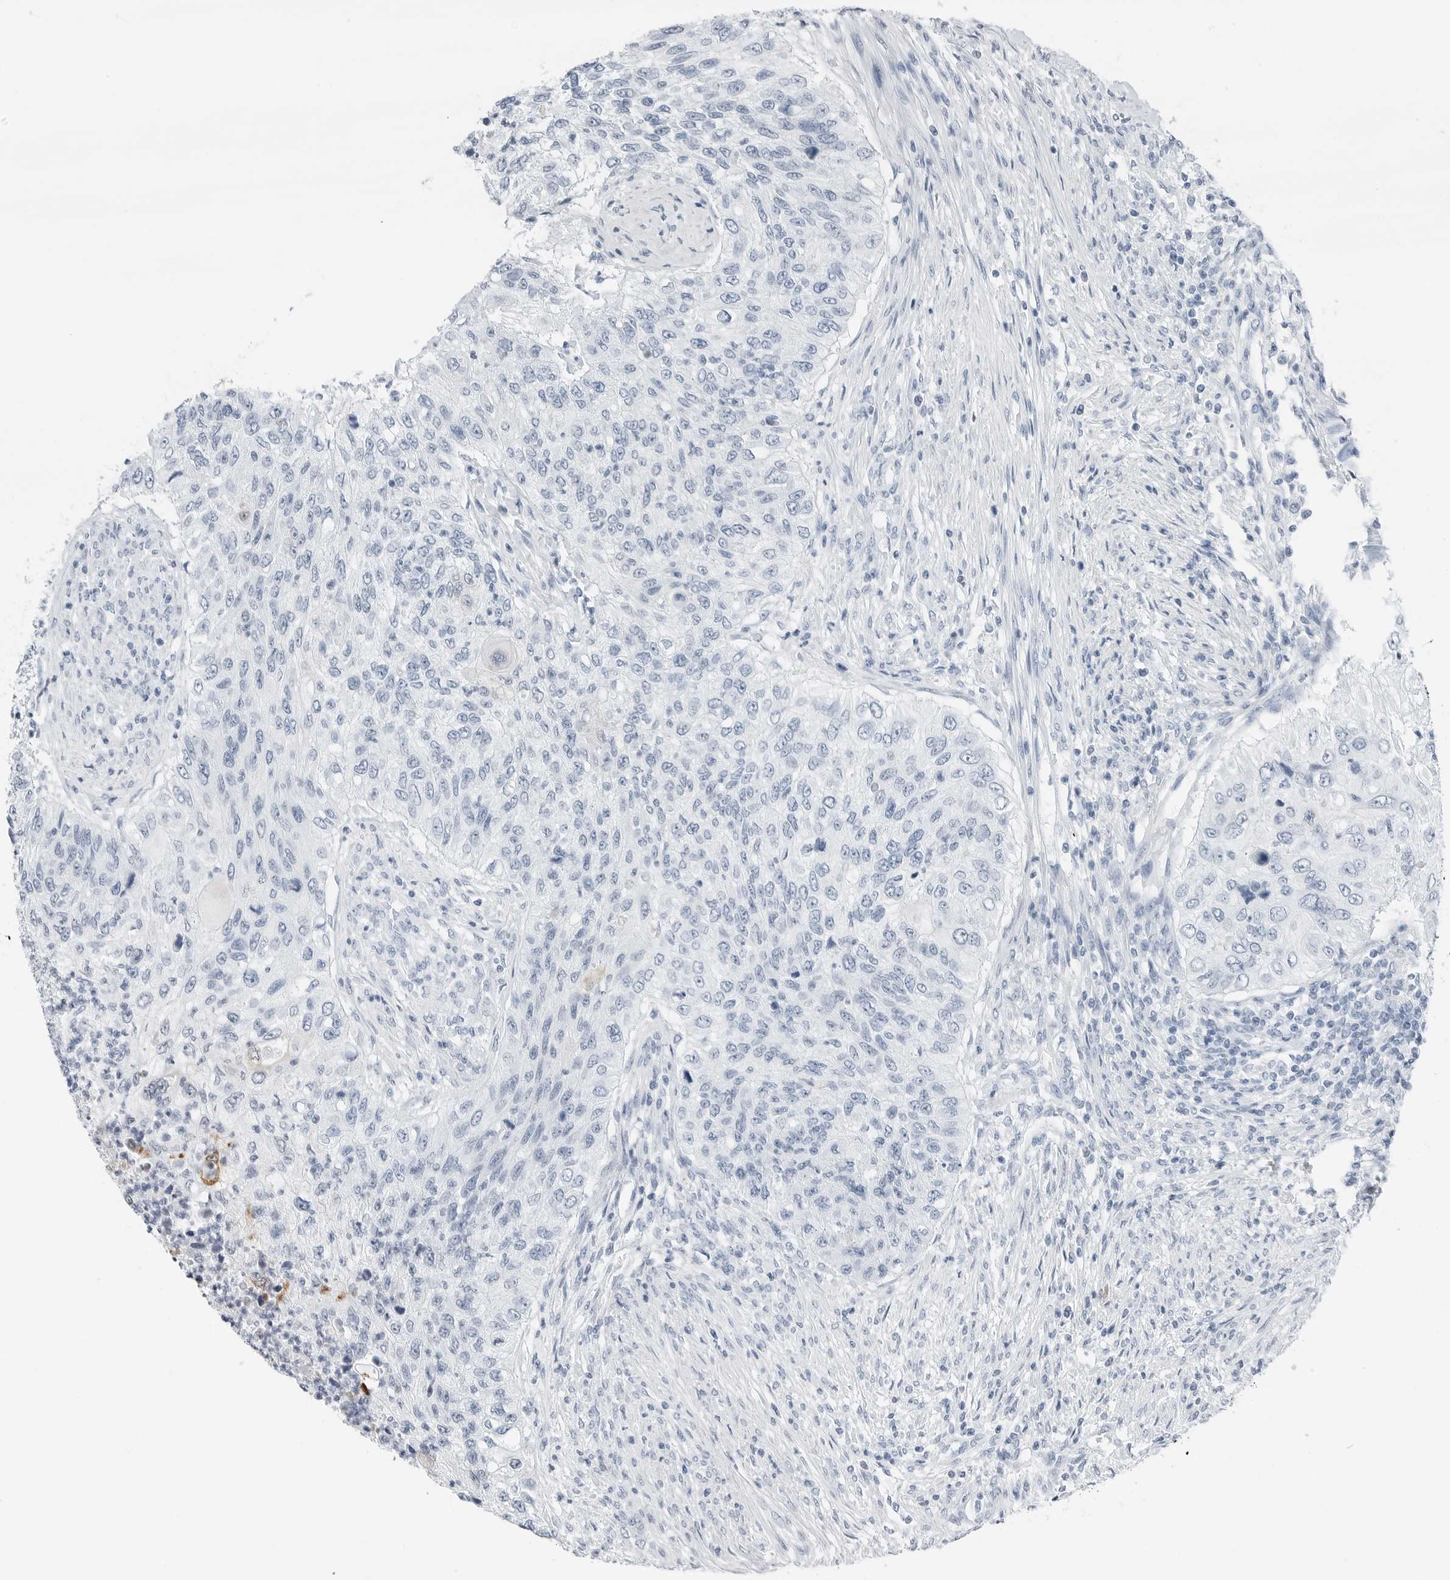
{"staining": {"intensity": "negative", "quantity": "none", "location": "none"}, "tissue": "urothelial cancer", "cell_type": "Tumor cells", "image_type": "cancer", "snomed": [{"axis": "morphology", "description": "Urothelial carcinoma, High grade"}, {"axis": "topography", "description": "Urinary bladder"}], "caption": "Urothelial cancer stained for a protein using IHC shows no positivity tumor cells.", "gene": "SLPI", "patient": {"sex": "female", "age": 60}}